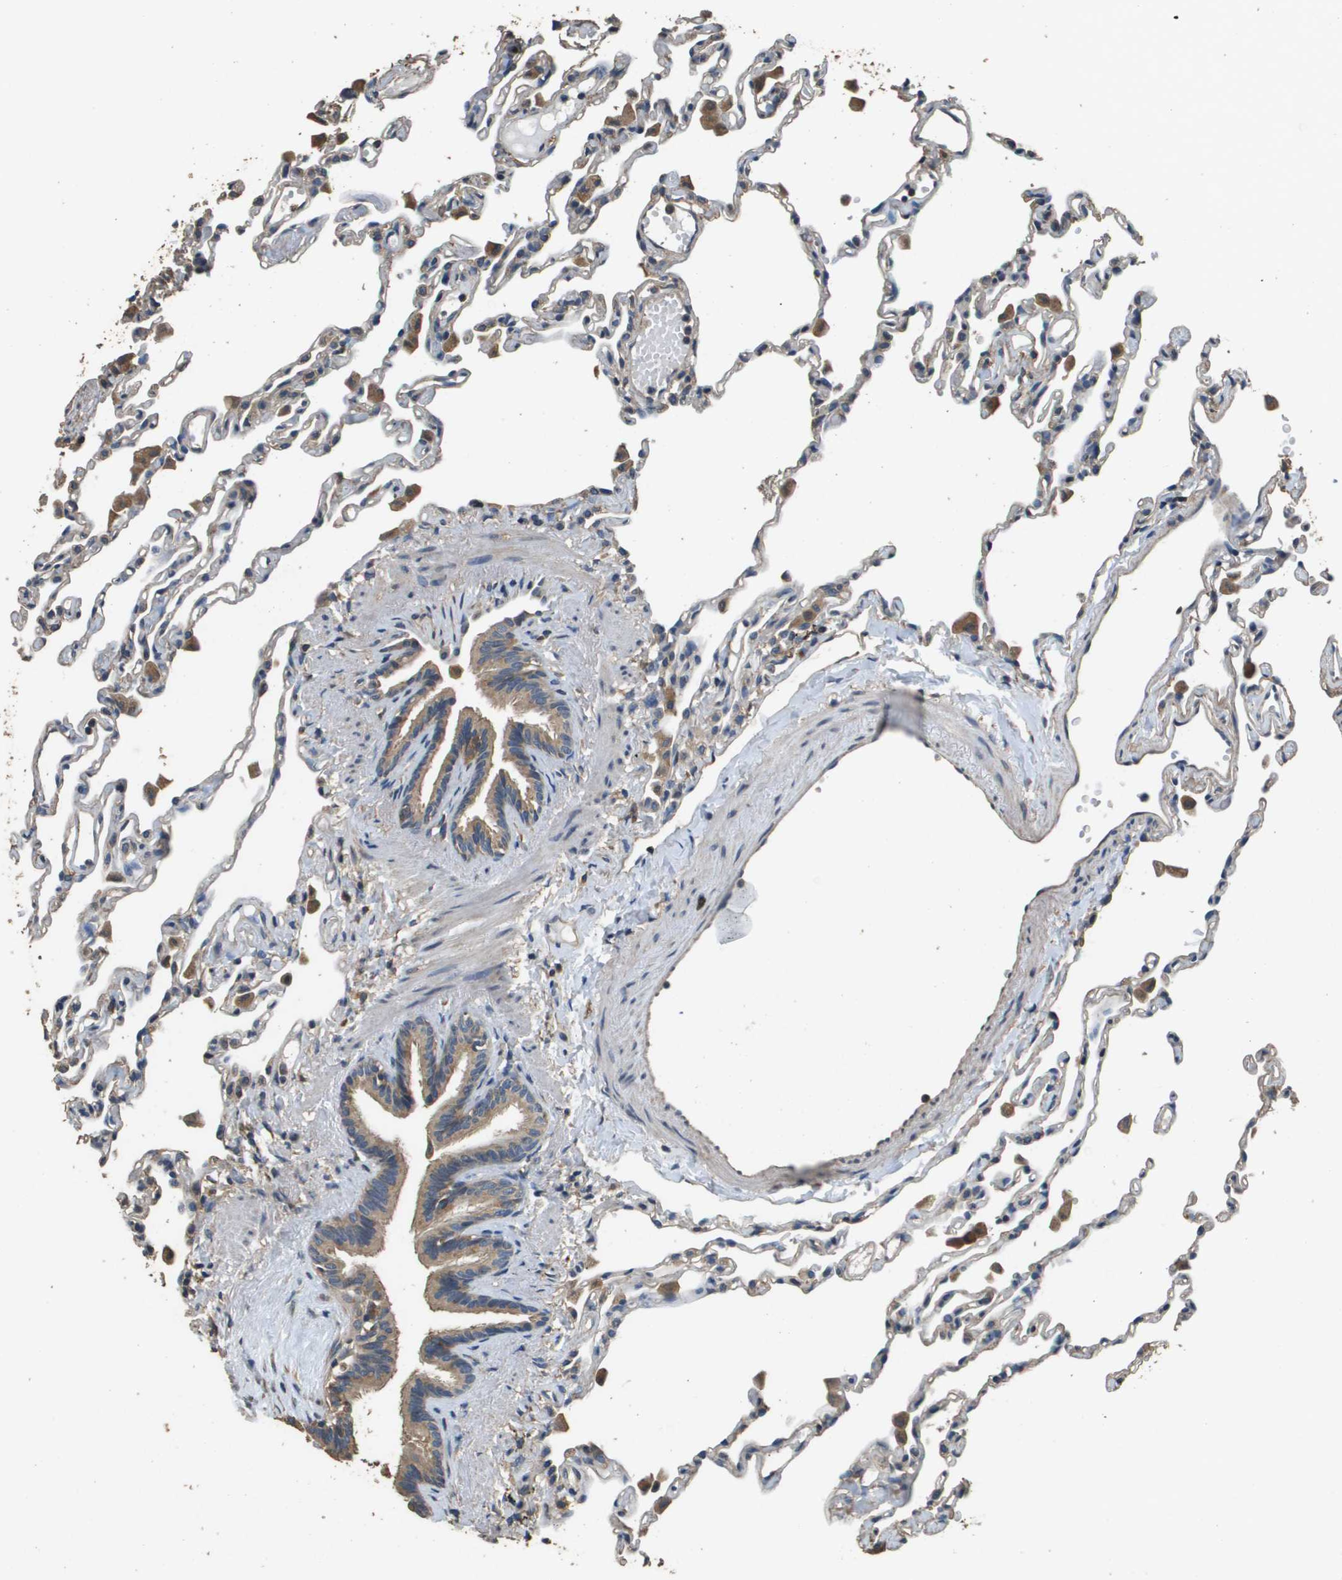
{"staining": {"intensity": "weak", "quantity": "25%-75%", "location": "cytoplasmic/membranous"}, "tissue": "lung", "cell_type": "Alveolar cells", "image_type": "normal", "snomed": [{"axis": "morphology", "description": "Normal tissue, NOS"}, {"axis": "topography", "description": "Lung"}], "caption": "Immunohistochemical staining of normal human lung reveals 25%-75% levels of weak cytoplasmic/membranous protein expression in approximately 25%-75% of alveolar cells.", "gene": "RAB6B", "patient": {"sex": "female", "age": 49}}